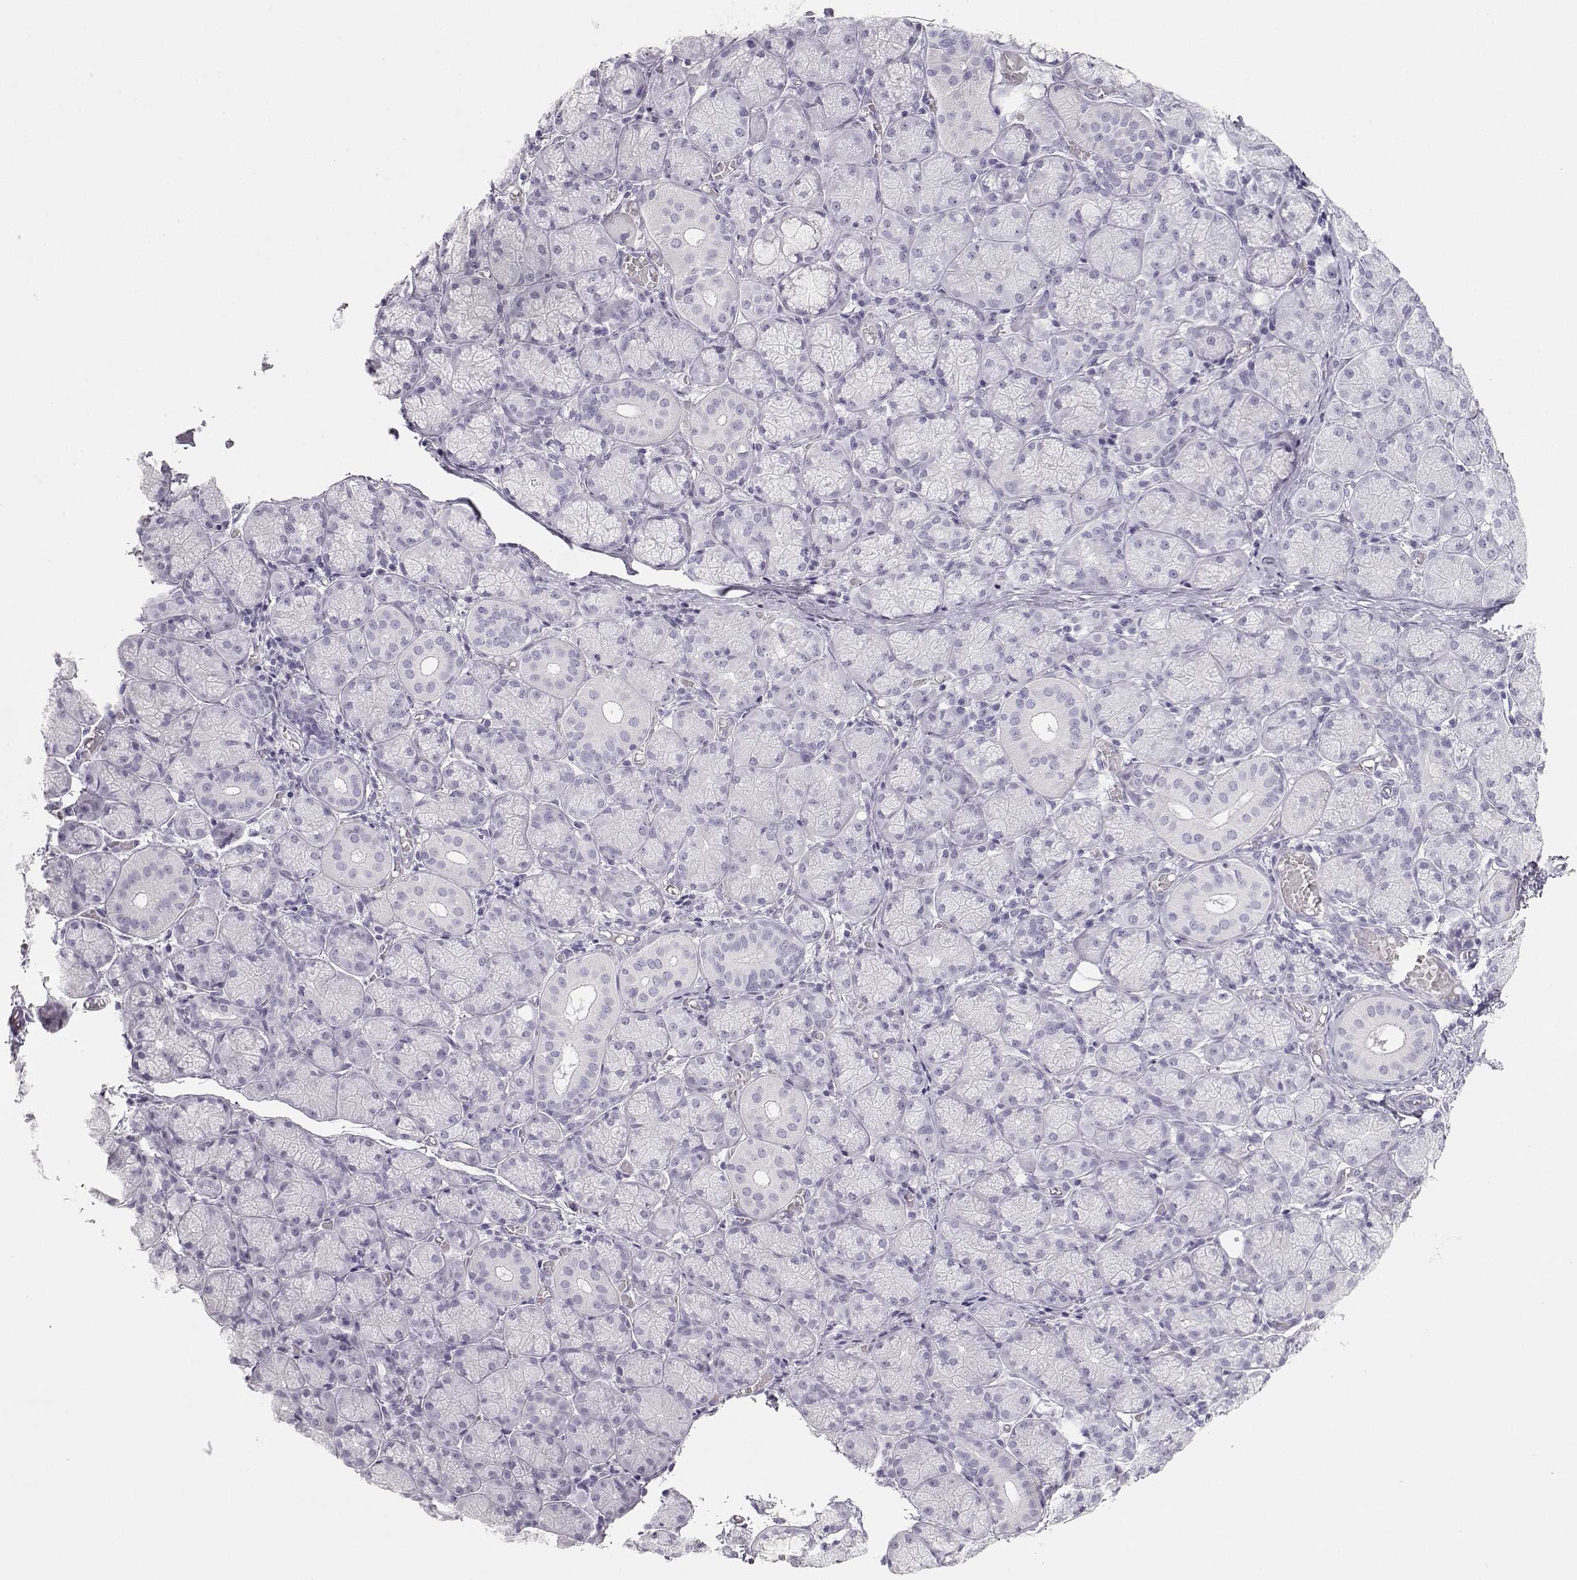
{"staining": {"intensity": "negative", "quantity": "none", "location": "none"}, "tissue": "salivary gland", "cell_type": "Glandular cells", "image_type": "normal", "snomed": [{"axis": "morphology", "description": "Normal tissue, NOS"}, {"axis": "topography", "description": "Salivary gland"}, {"axis": "topography", "description": "Peripheral nerve tissue"}], "caption": "Micrograph shows no protein positivity in glandular cells of benign salivary gland.", "gene": "TKTL1", "patient": {"sex": "female", "age": 24}}